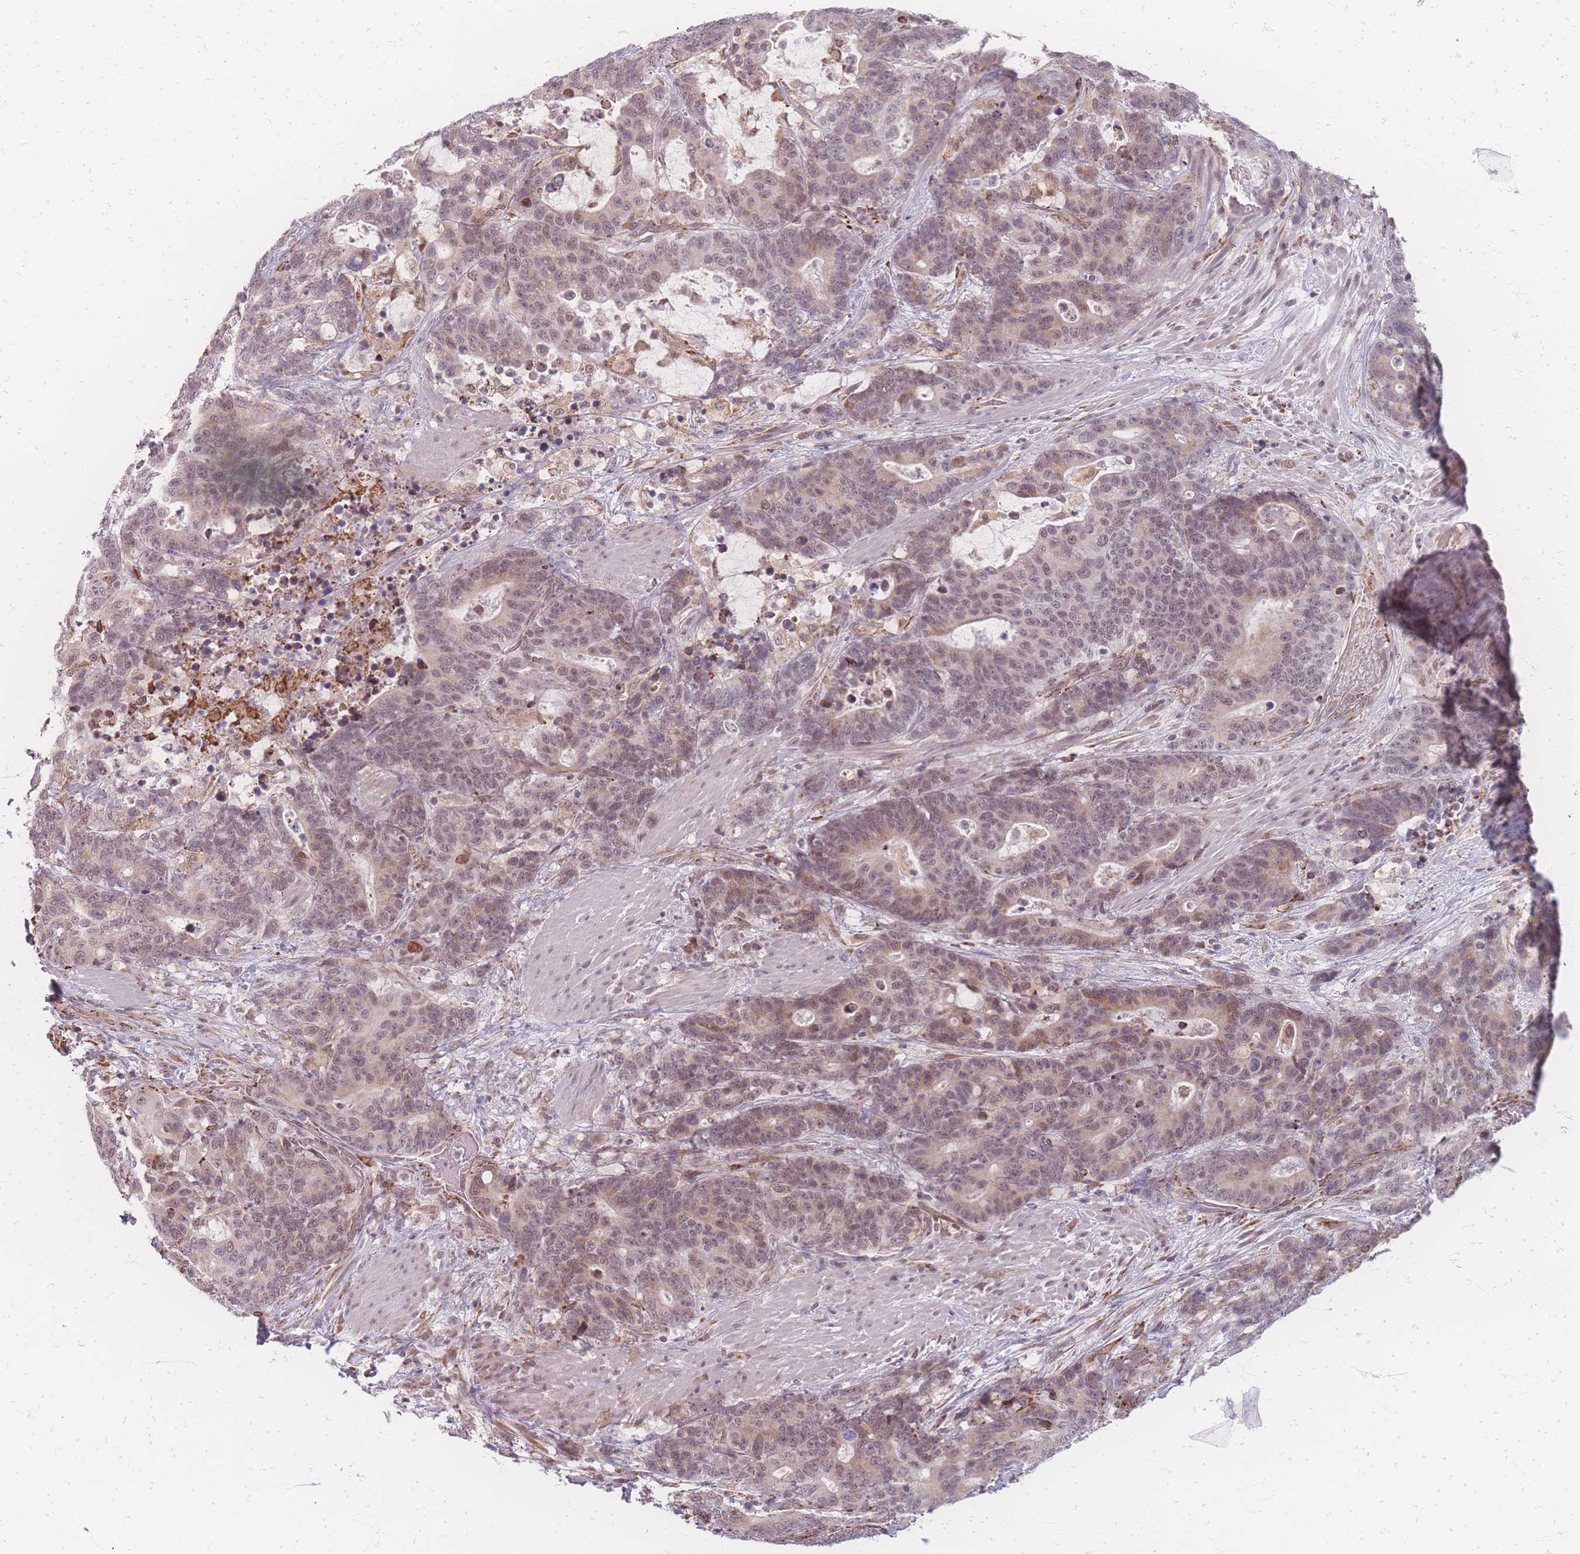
{"staining": {"intensity": "weak", "quantity": ">75%", "location": "cytoplasmic/membranous"}, "tissue": "stomach cancer", "cell_type": "Tumor cells", "image_type": "cancer", "snomed": [{"axis": "morphology", "description": "Adenocarcinoma, NOS"}, {"axis": "topography", "description": "Stomach"}], "caption": "Stomach adenocarcinoma stained with IHC displays weak cytoplasmic/membranous positivity in approximately >75% of tumor cells.", "gene": "ZC3H13", "patient": {"sex": "female", "age": 76}}